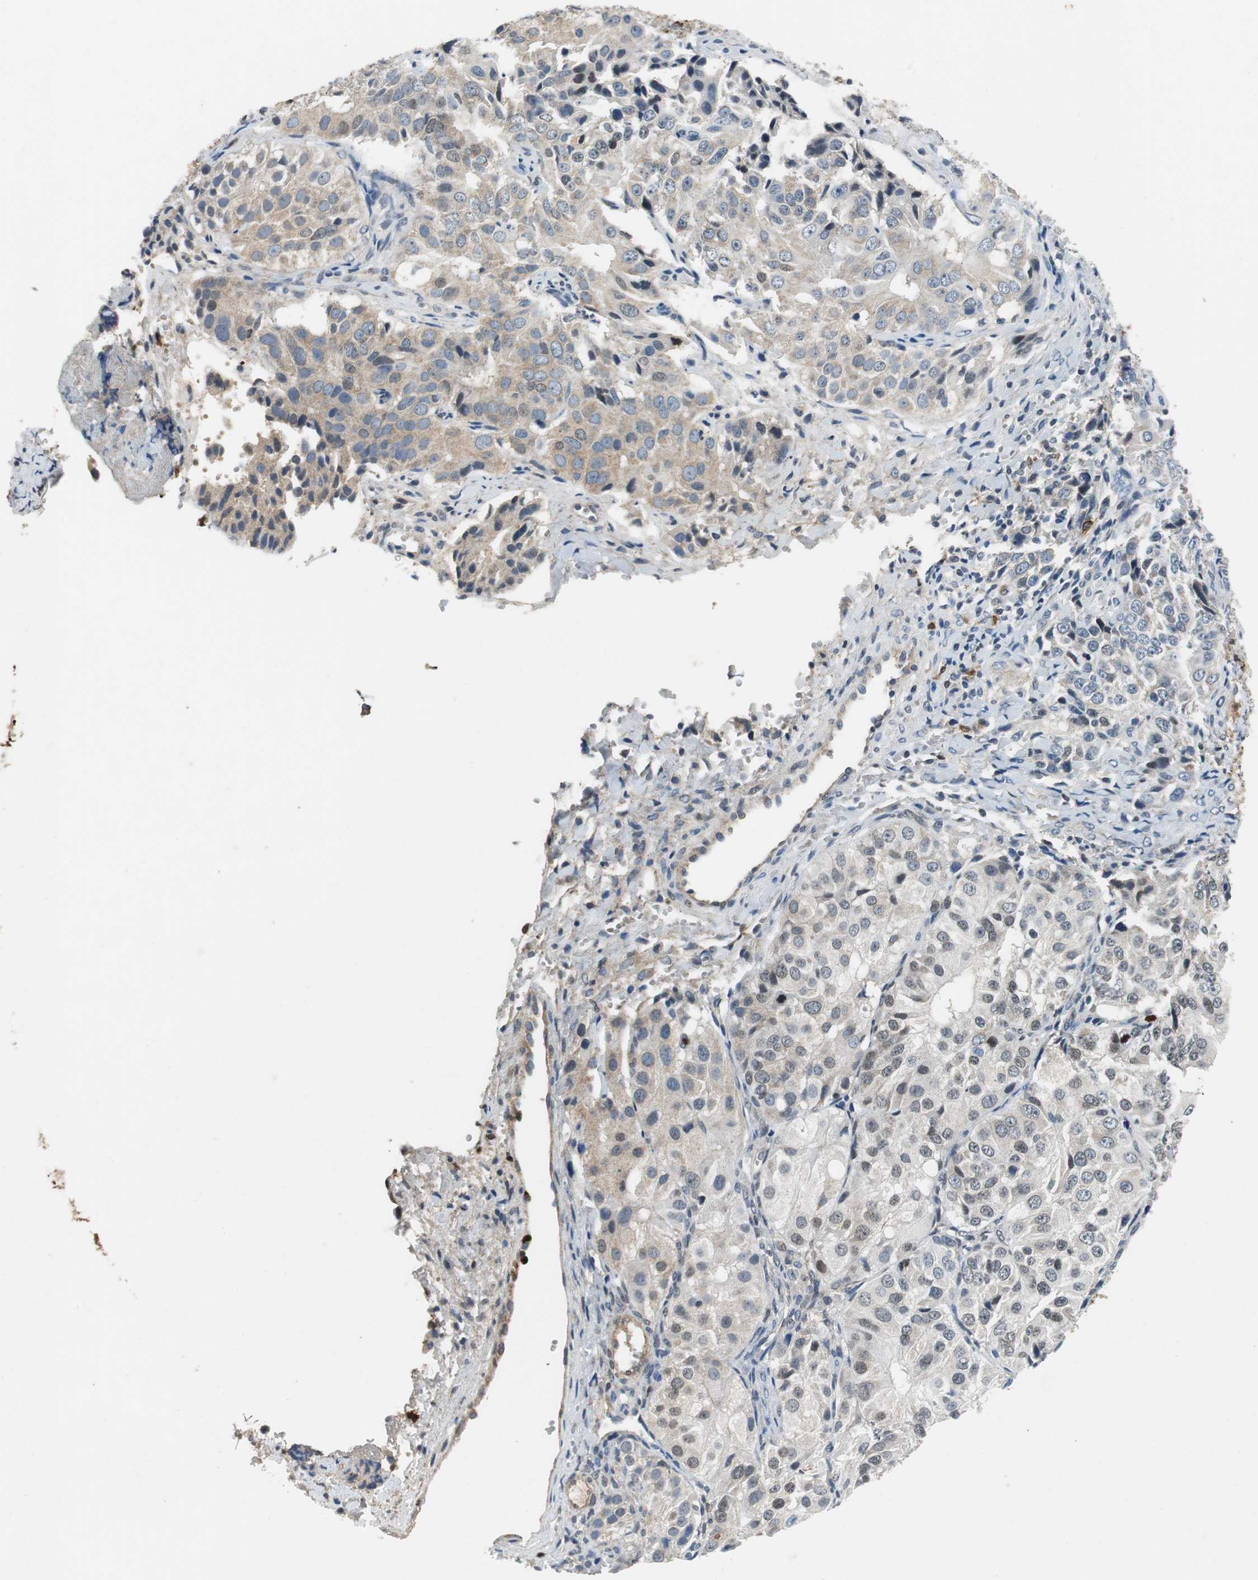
{"staining": {"intensity": "weak", "quantity": "25%-75%", "location": "nuclear"}, "tissue": "ovarian cancer", "cell_type": "Tumor cells", "image_type": "cancer", "snomed": [{"axis": "morphology", "description": "Carcinoma, endometroid"}, {"axis": "topography", "description": "Ovary"}], "caption": "Immunohistochemistry (IHC) micrograph of neoplastic tissue: ovarian cancer (endometroid carcinoma) stained using immunohistochemistry (IHC) reveals low levels of weak protein expression localized specifically in the nuclear of tumor cells, appearing as a nuclear brown color.", "gene": "ORM1", "patient": {"sex": "female", "age": 51}}